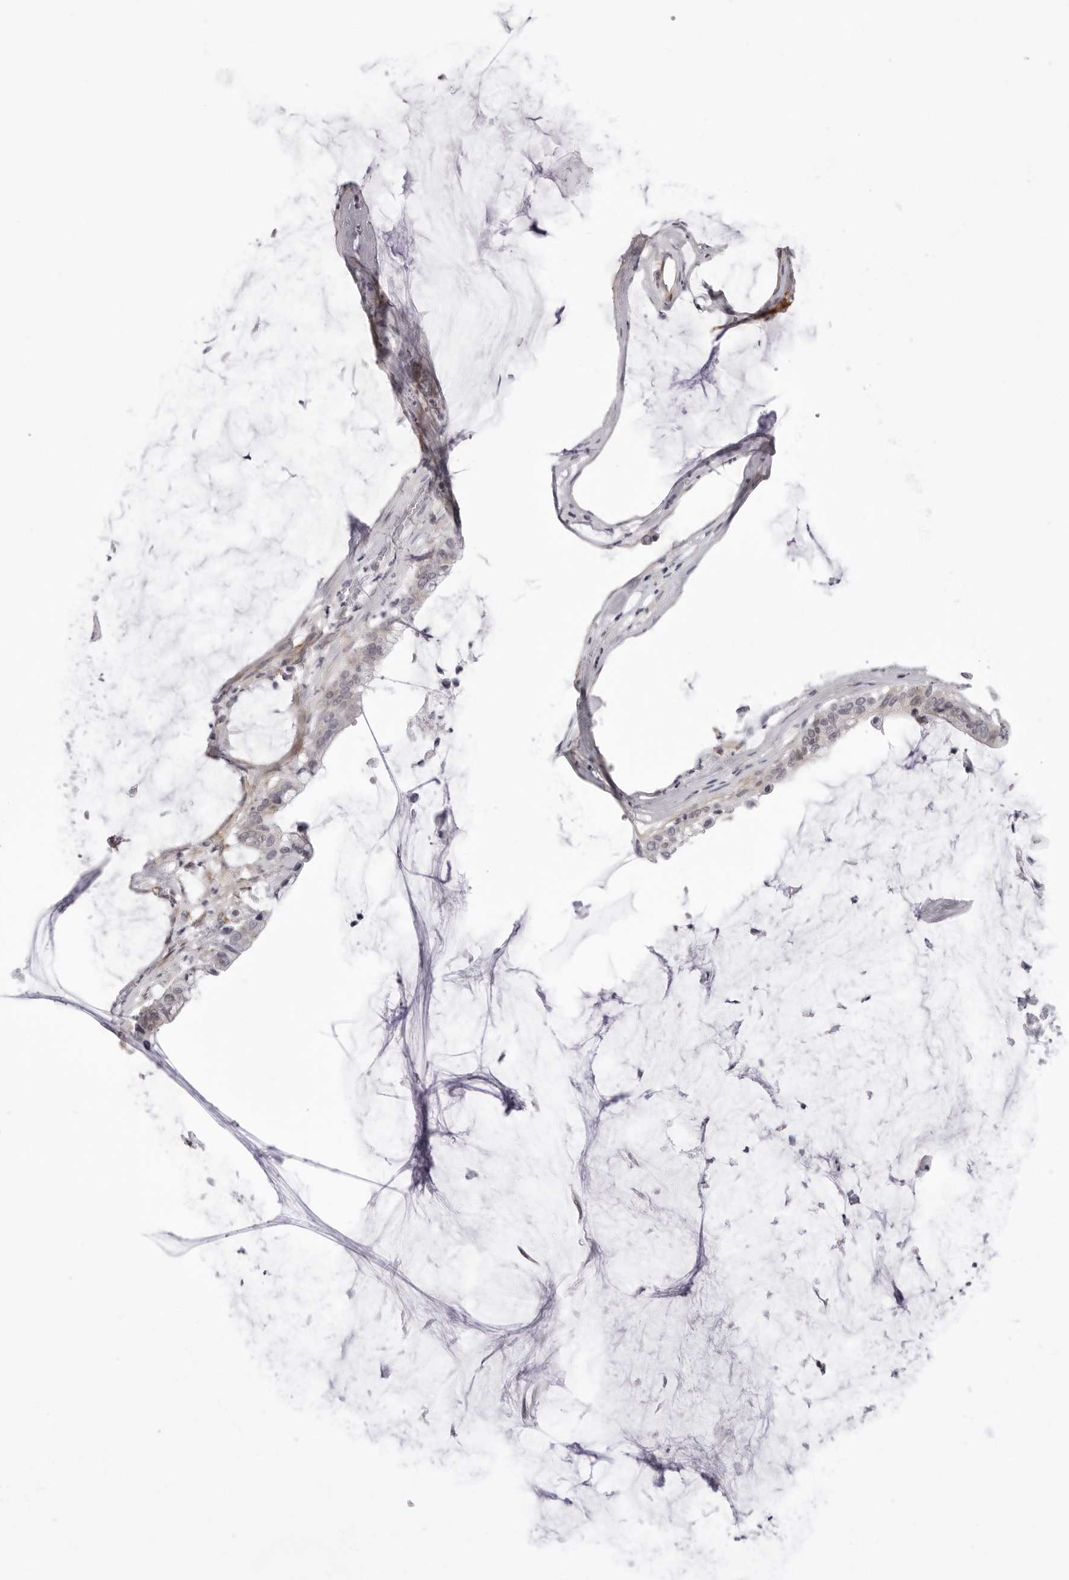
{"staining": {"intensity": "negative", "quantity": "none", "location": "none"}, "tissue": "pancreatic cancer", "cell_type": "Tumor cells", "image_type": "cancer", "snomed": [{"axis": "morphology", "description": "Adenocarcinoma, NOS"}, {"axis": "topography", "description": "Pancreas"}], "caption": "The histopathology image exhibits no staining of tumor cells in pancreatic cancer (adenocarcinoma). Brightfield microscopy of IHC stained with DAB (brown) and hematoxylin (blue), captured at high magnification.", "gene": "SUGCT", "patient": {"sex": "male", "age": 41}}